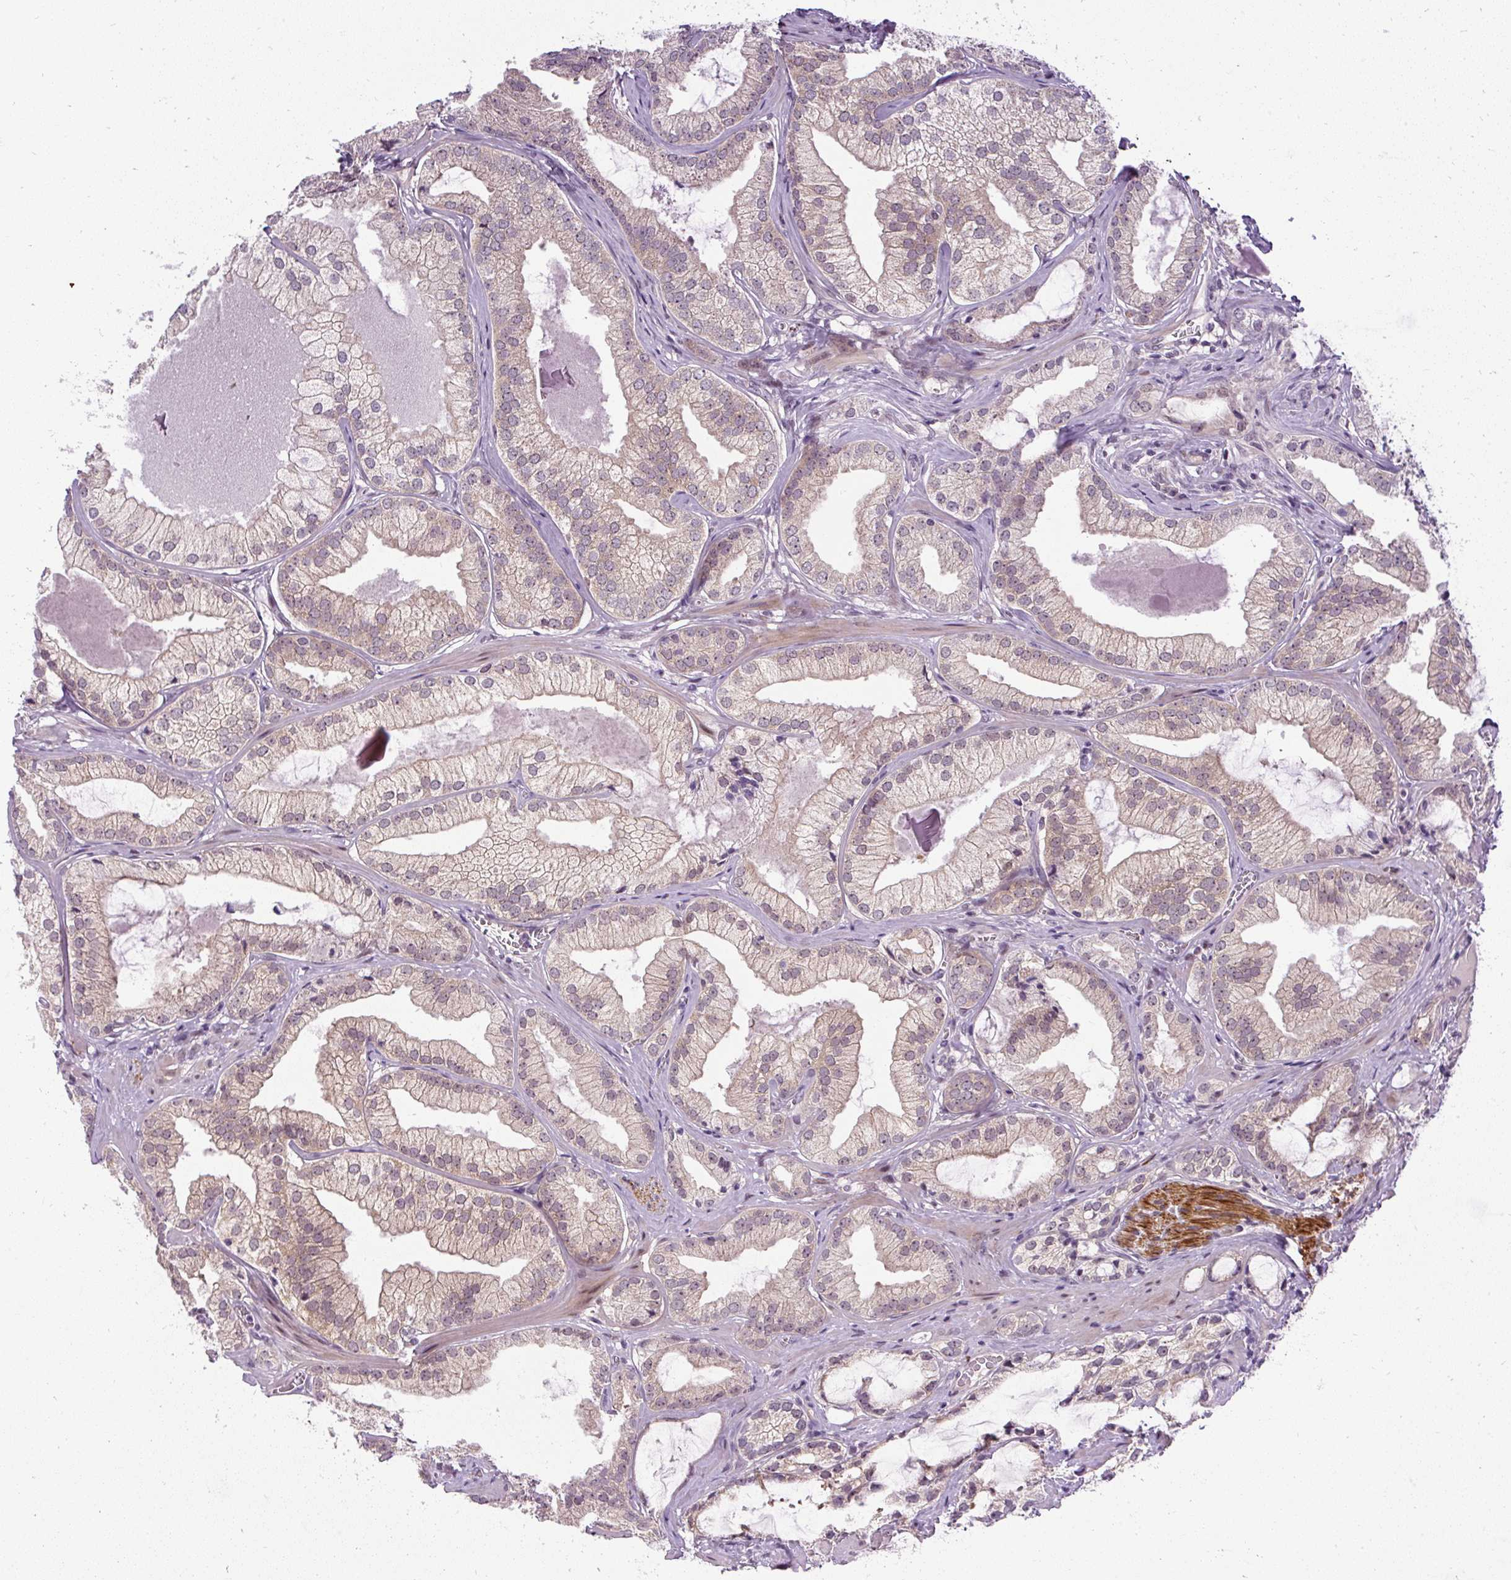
{"staining": {"intensity": "weak", "quantity": "25%-75%", "location": "cytoplasmic/membranous,nuclear"}, "tissue": "prostate cancer", "cell_type": "Tumor cells", "image_type": "cancer", "snomed": [{"axis": "morphology", "description": "Adenocarcinoma, Medium grade"}, {"axis": "topography", "description": "Prostate"}], "caption": "Protein staining reveals weak cytoplasmic/membranous and nuclear positivity in approximately 25%-75% of tumor cells in prostate cancer.", "gene": "FAM117B", "patient": {"sex": "male", "age": 57}}